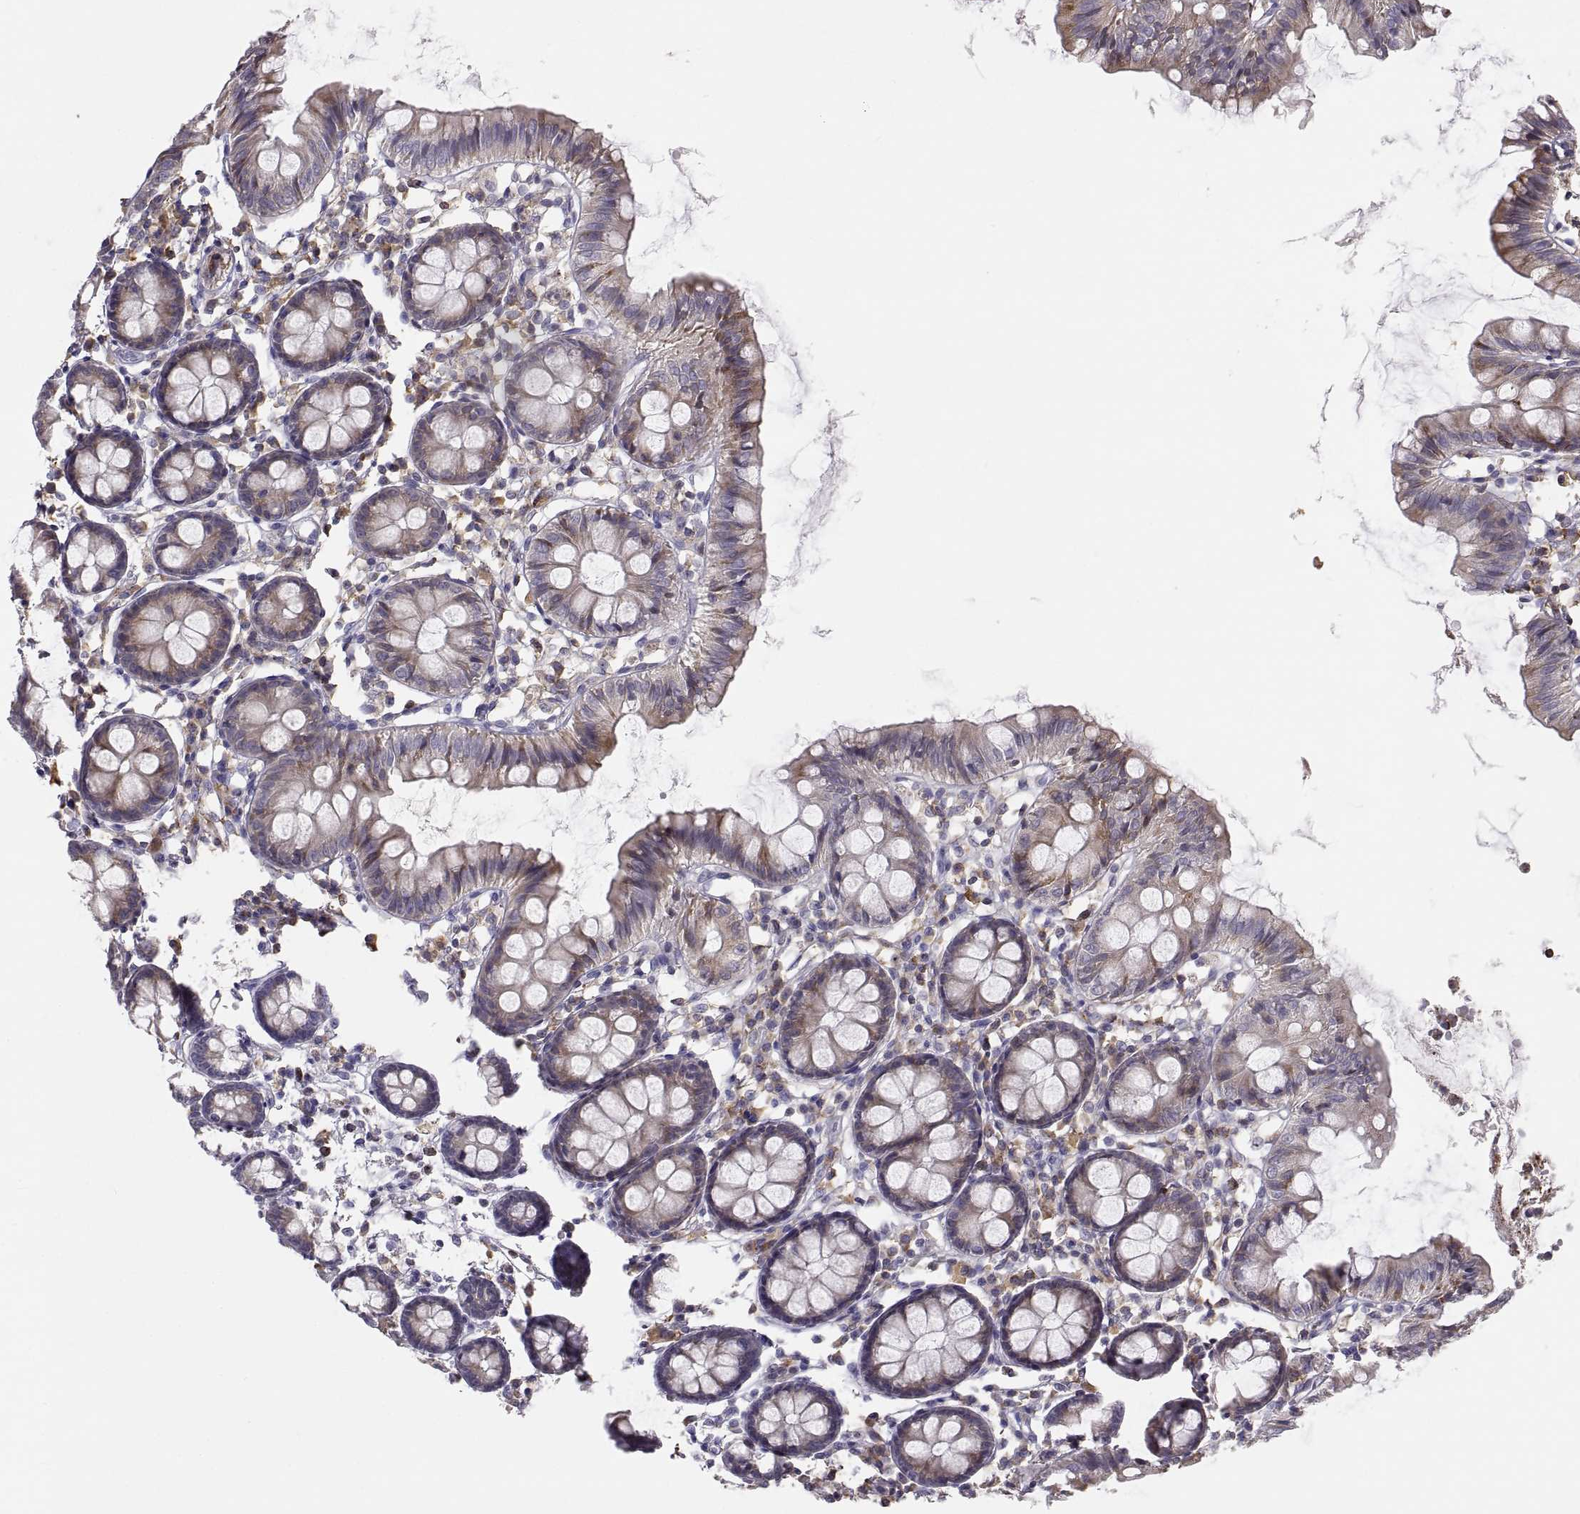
{"staining": {"intensity": "negative", "quantity": "none", "location": "none"}, "tissue": "colon", "cell_type": "Endothelial cells", "image_type": "normal", "snomed": [{"axis": "morphology", "description": "Normal tissue, NOS"}, {"axis": "topography", "description": "Colon"}], "caption": "Human colon stained for a protein using immunohistochemistry displays no positivity in endothelial cells.", "gene": "ERO1A", "patient": {"sex": "female", "age": 84}}